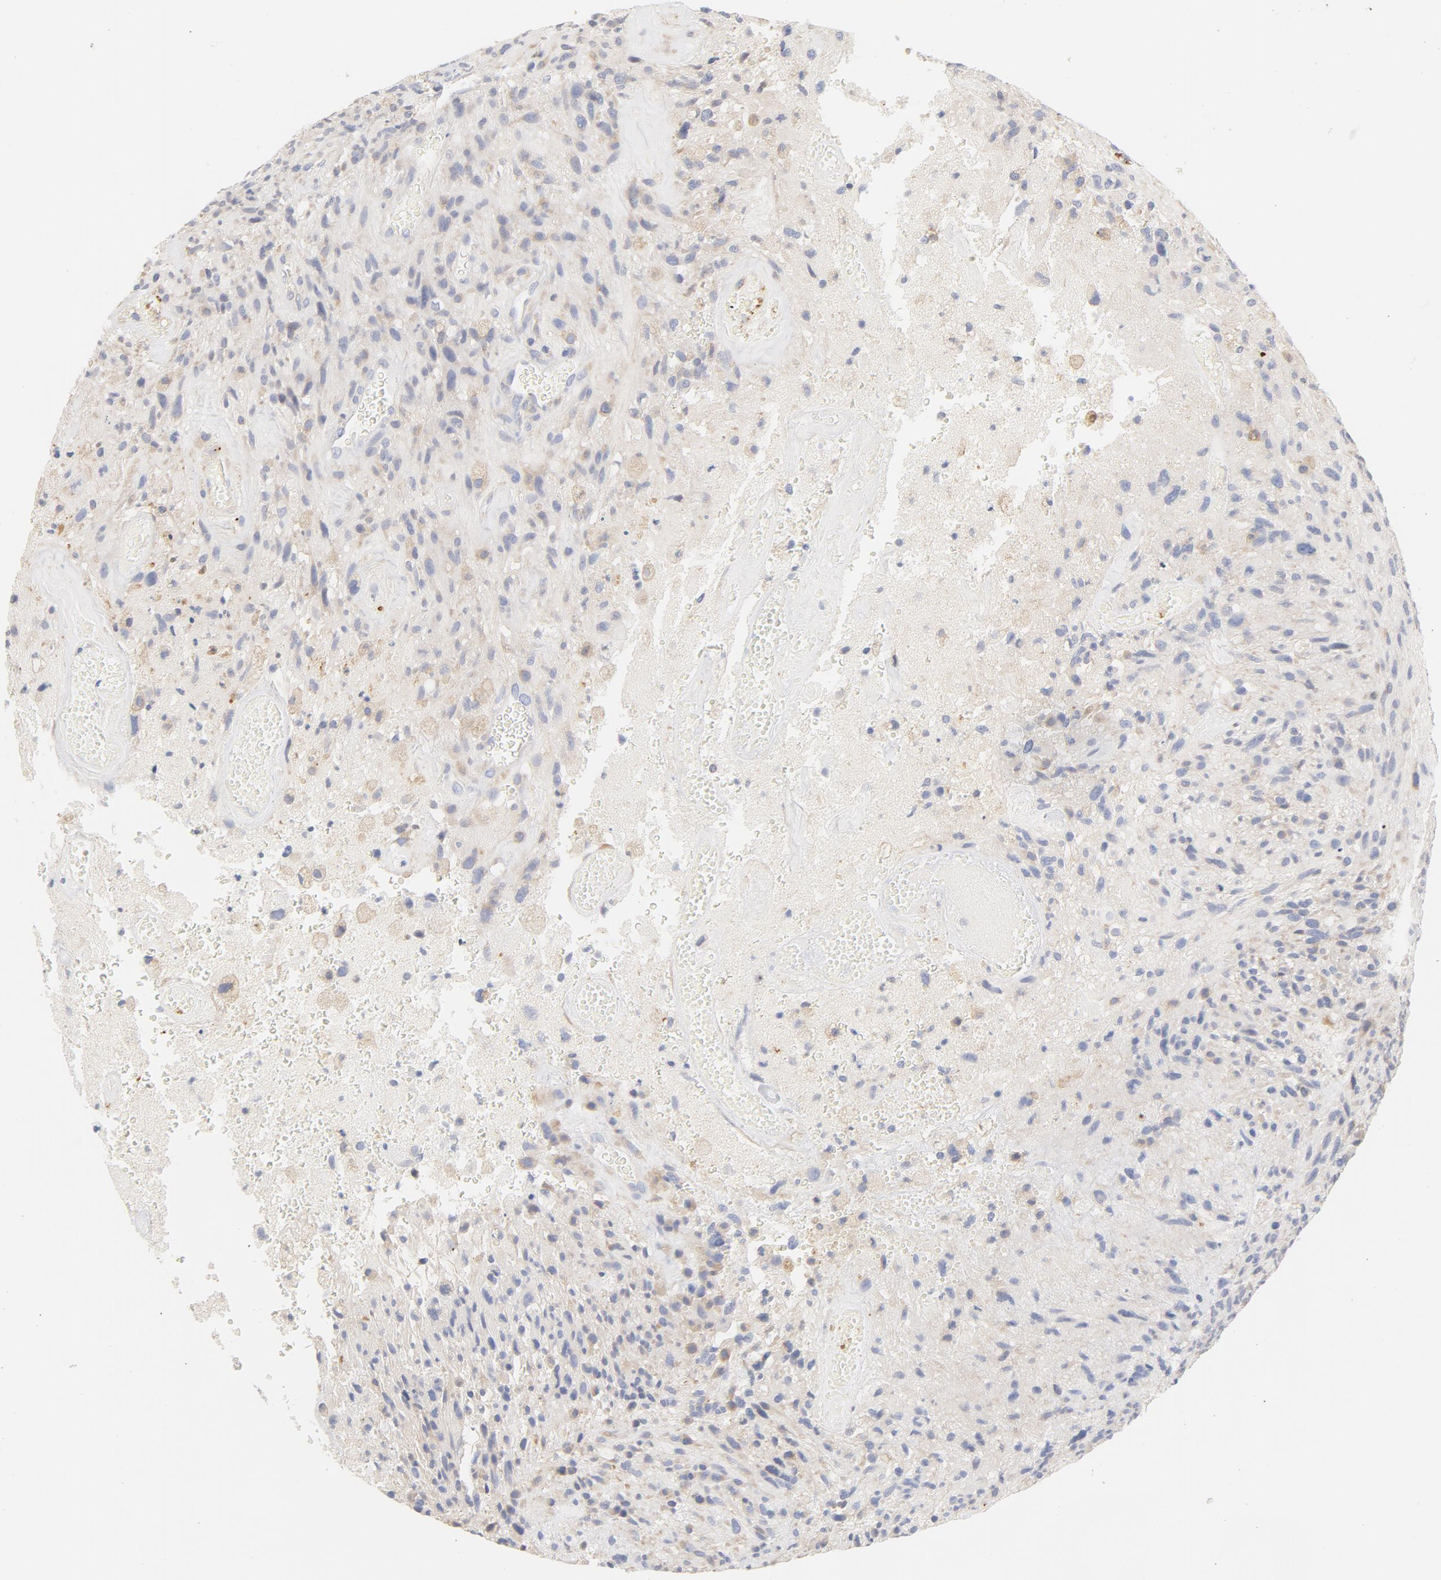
{"staining": {"intensity": "weak", "quantity": "25%-75%", "location": "cytoplasmic/membranous"}, "tissue": "glioma", "cell_type": "Tumor cells", "image_type": "cancer", "snomed": [{"axis": "morphology", "description": "Normal tissue, NOS"}, {"axis": "morphology", "description": "Glioma, malignant, High grade"}, {"axis": "topography", "description": "Cerebral cortex"}], "caption": "Tumor cells display low levels of weak cytoplasmic/membranous positivity in approximately 25%-75% of cells in malignant high-grade glioma.", "gene": "TLR4", "patient": {"sex": "male", "age": 75}}